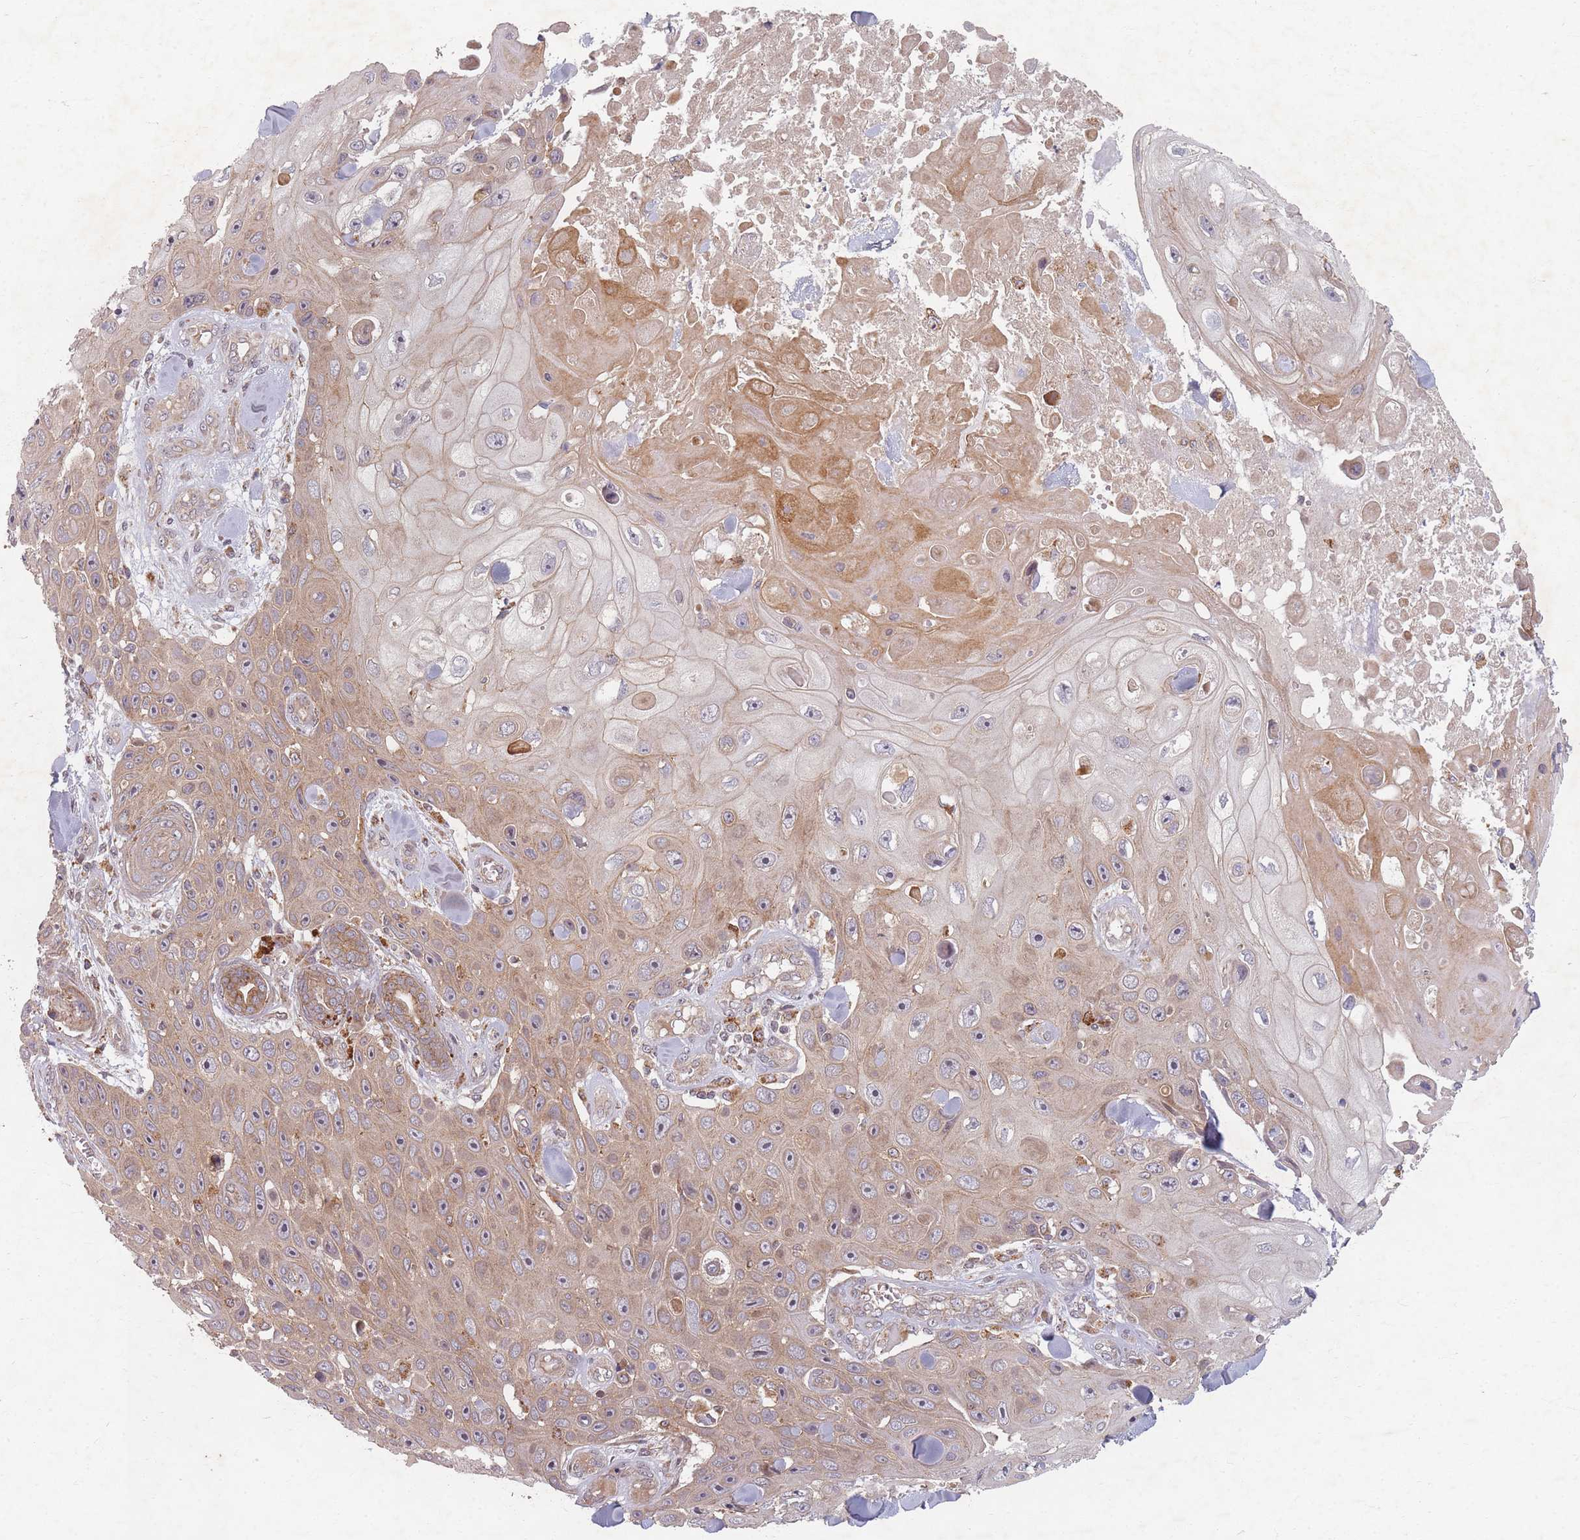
{"staining": {"intensity": "moderate", "quantity": "25%-75%", "location": "cytoplasmic/membranous"}, "tissue": "skin cancer", "cell_type": "Tumor cells", "image_type": "cancer", "snomed": [{"axis": "morphology", "description": "Squamous cell carcinoma, NOS"}, {"axis": "topography", "description": "Skin"}], "caption": "High-magnification brightfield microscopy of skin squamous cell carcinoma stained with DAB (3,3'-diaminobenzidine) (brown) and counterstained with hematoxylin (blue). tumor cells exhibit moderate cytoplasmic/membranous expression is appreciated in about25%-75% of cells. Using DAB (brown) and hematoxylin (blue) stains, captured at high magnification using brightfield microscopy.", "gene": "RADX", "patient": {"sex": "male", "age": 82}}